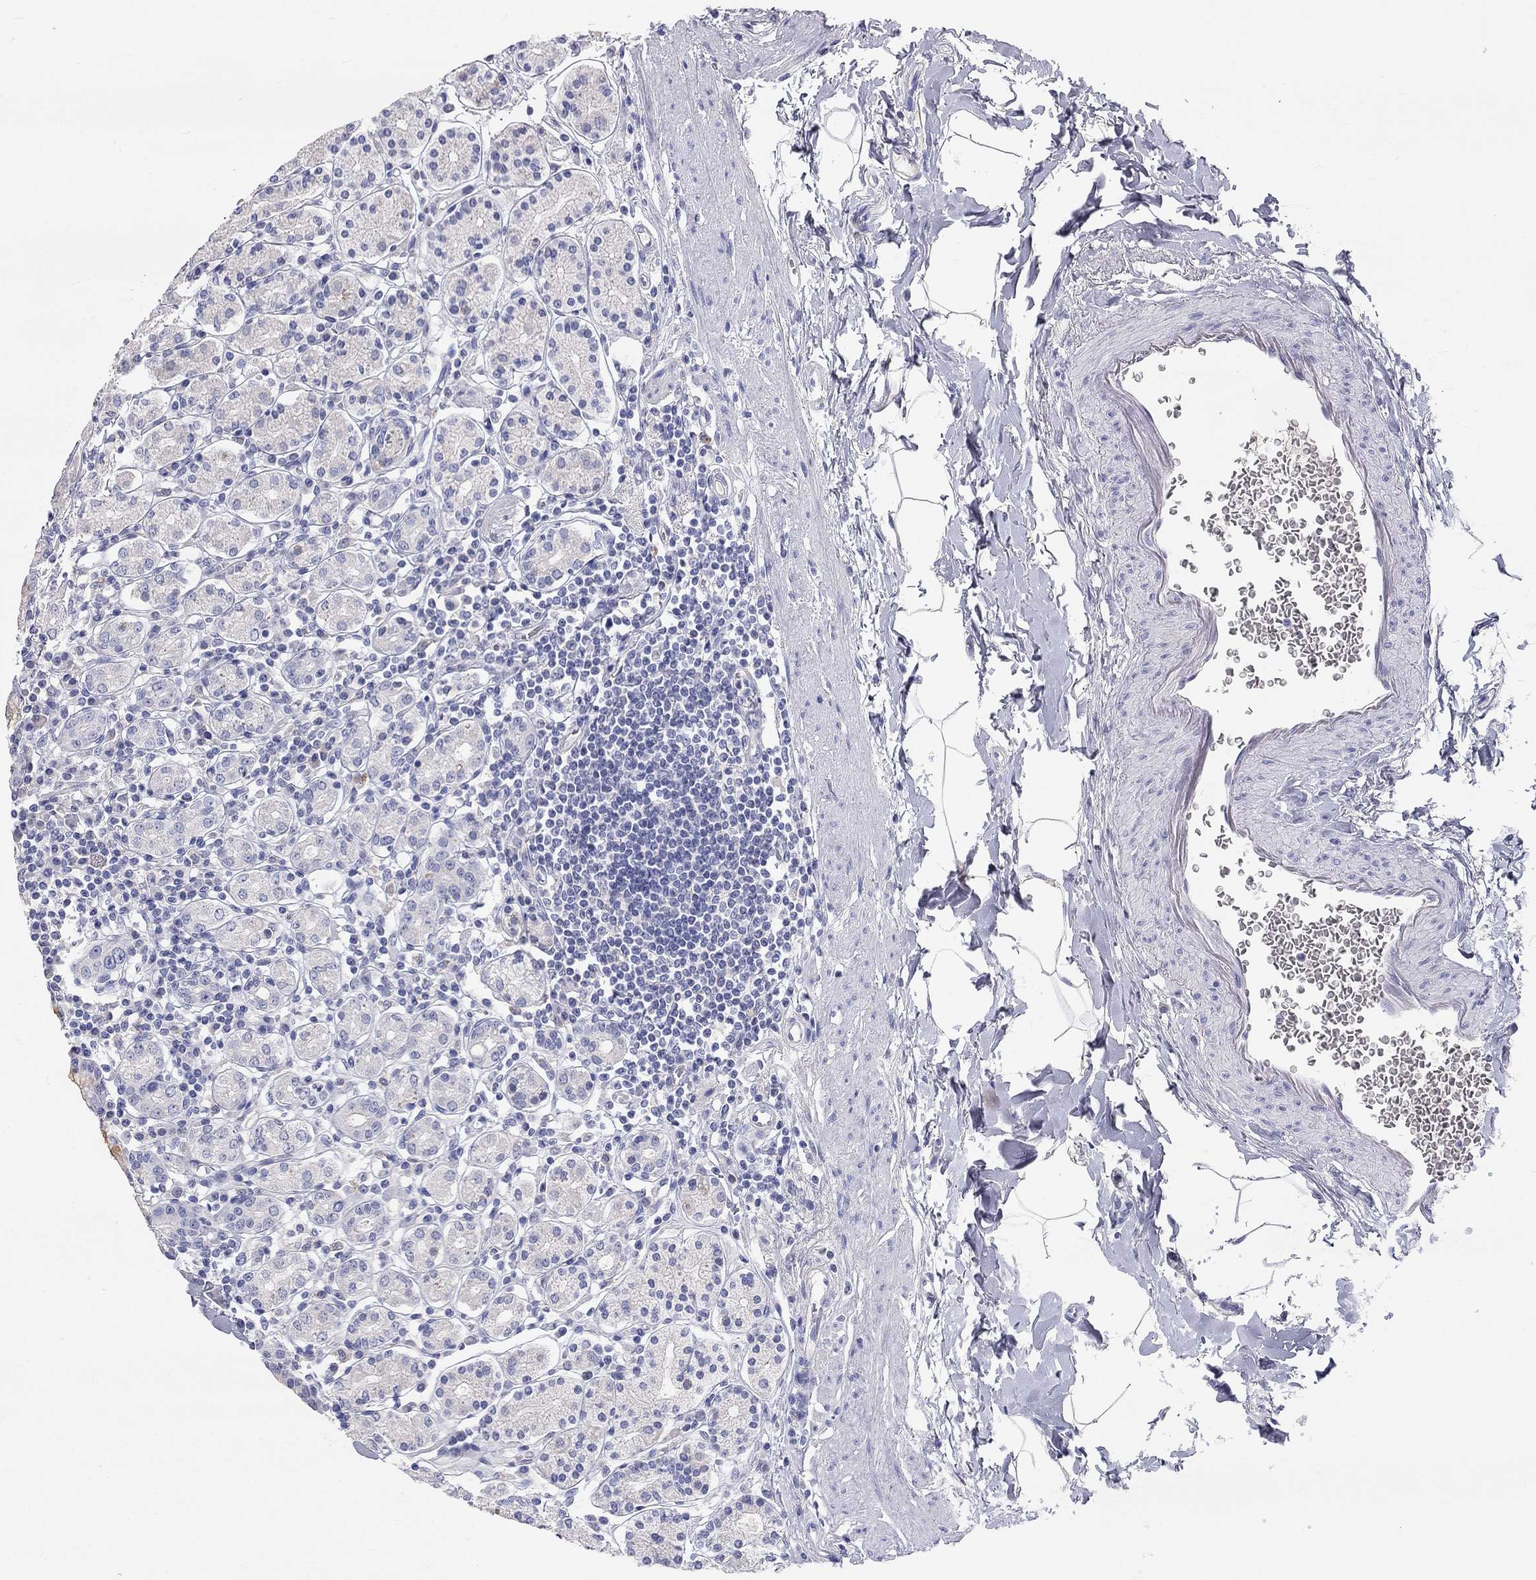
{"staining": {"intensity": "negative", "quantity": "none", "location": "none"}, "tissue": "stomach", "cell_type": "Glandular cells", "image_type": "normal", "snomed": [{"axis": "morphology", "description": "Normal tissue, NOS"}, {"axis": "topography", "description": "Stomach, upper"}, {"axis": "topography", "description": "Stomach"}], "caption": "Protein analysis of unremarkable stomach demonstrates no significant staining in glandular cells. The staining is performed using DAB (3,3'-diaminobenzidine) brown chromogen with nuclei counter-stained in using hematoxylin.", "gene": "ST7L", "patient": {"sex": "male", "age": 62}}